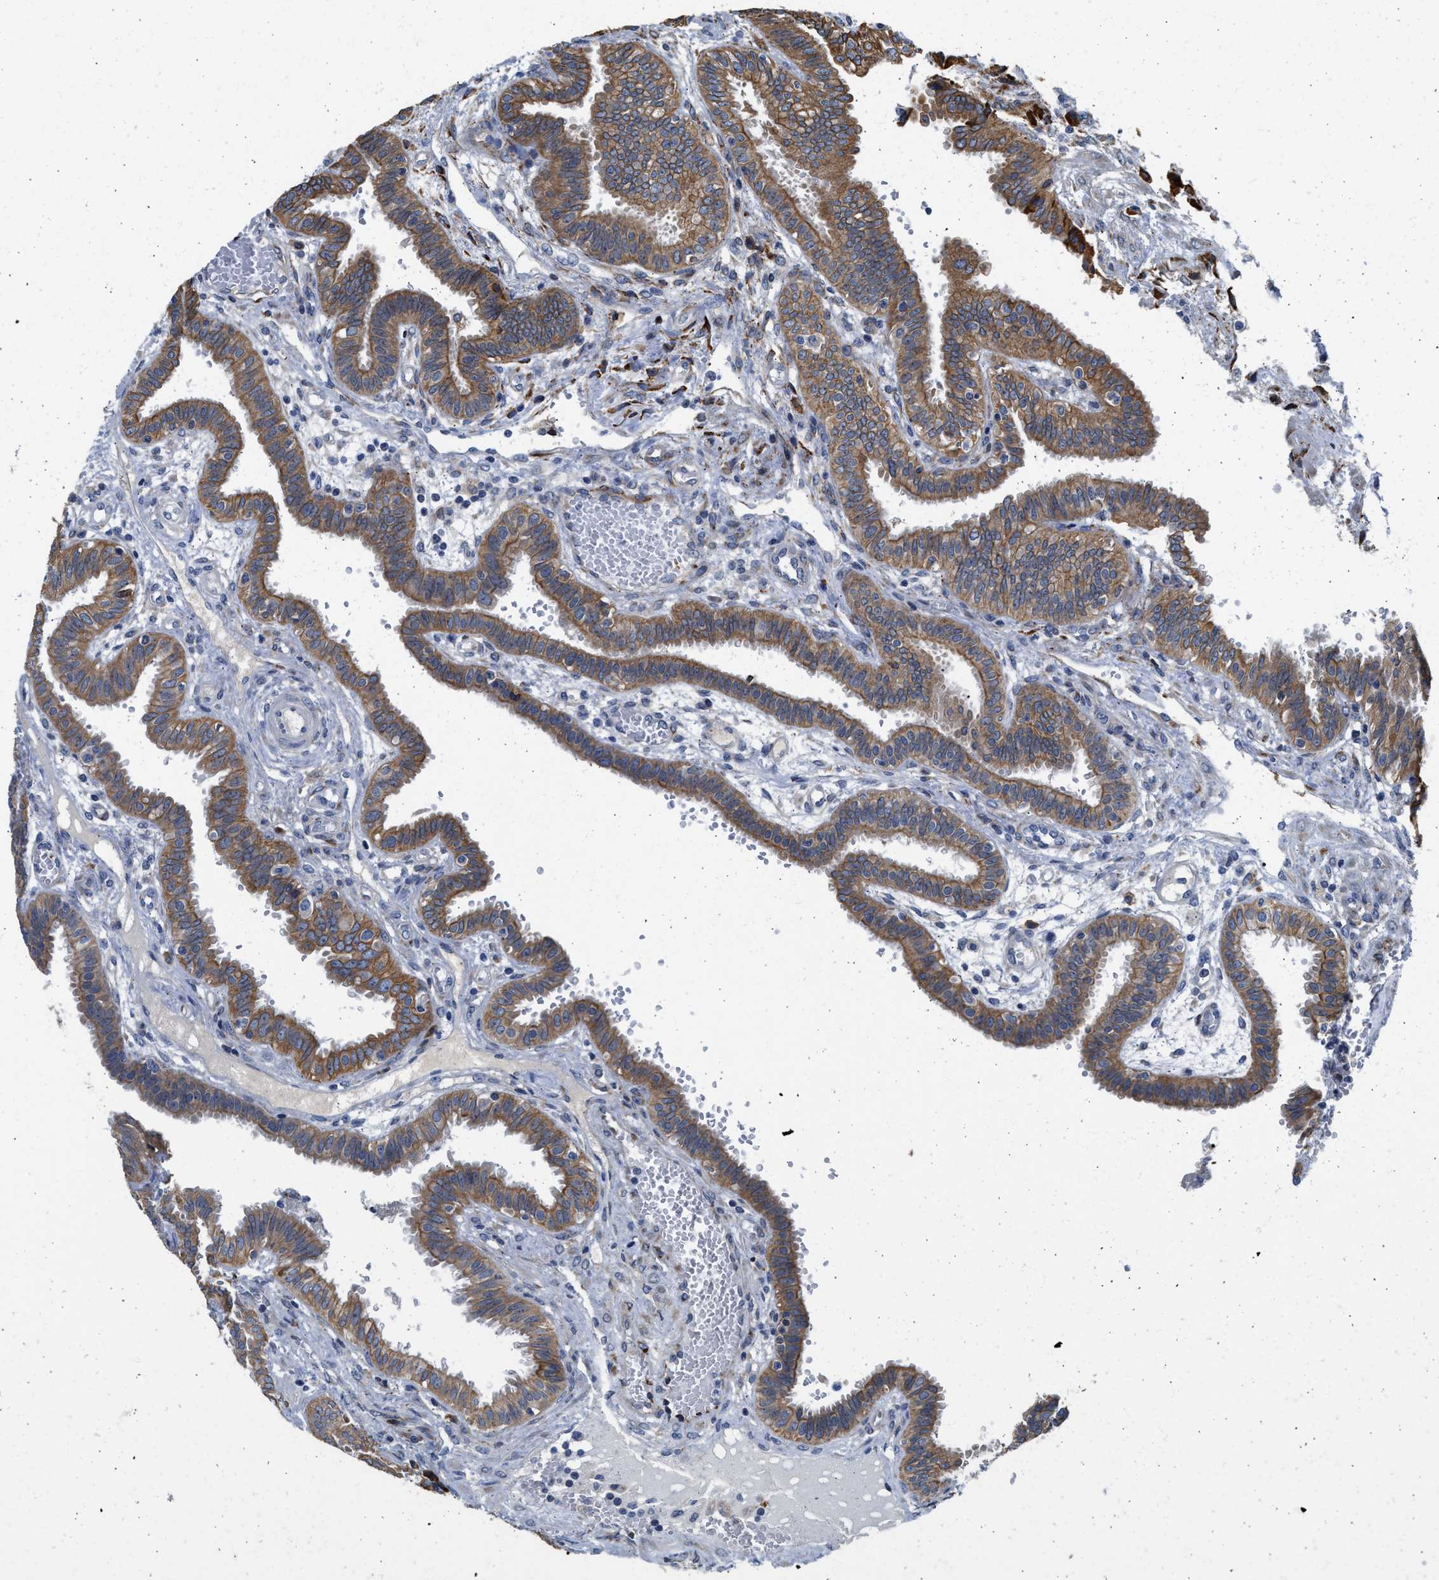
{"staining": {"intensity": "moderate", "quantity": ">75%", "location": "cytoplasmic/membranous"}, "tissue": "fallopian tube", "cell_type": "Glandular cells", "image_type": "normal", "snomed": [{"axis": "morphology", "description": "Normal tissue, NOS"}, {"axis": "topography", "description": "Fallopian tube"}, {"axis": "topography", "description": "Placenta"}], "caption": "Glandular cells show medium levels of moderate cytoplasmic/membranous expression in approximately >75% of cells in benign human fallopian tube. (Stains: DAB in brown, nuclei in blue, Microscopy: brightfield microscopy at high magnification).", "gene": "PLD2", "patient": {"sex": "female", "age": 32}}